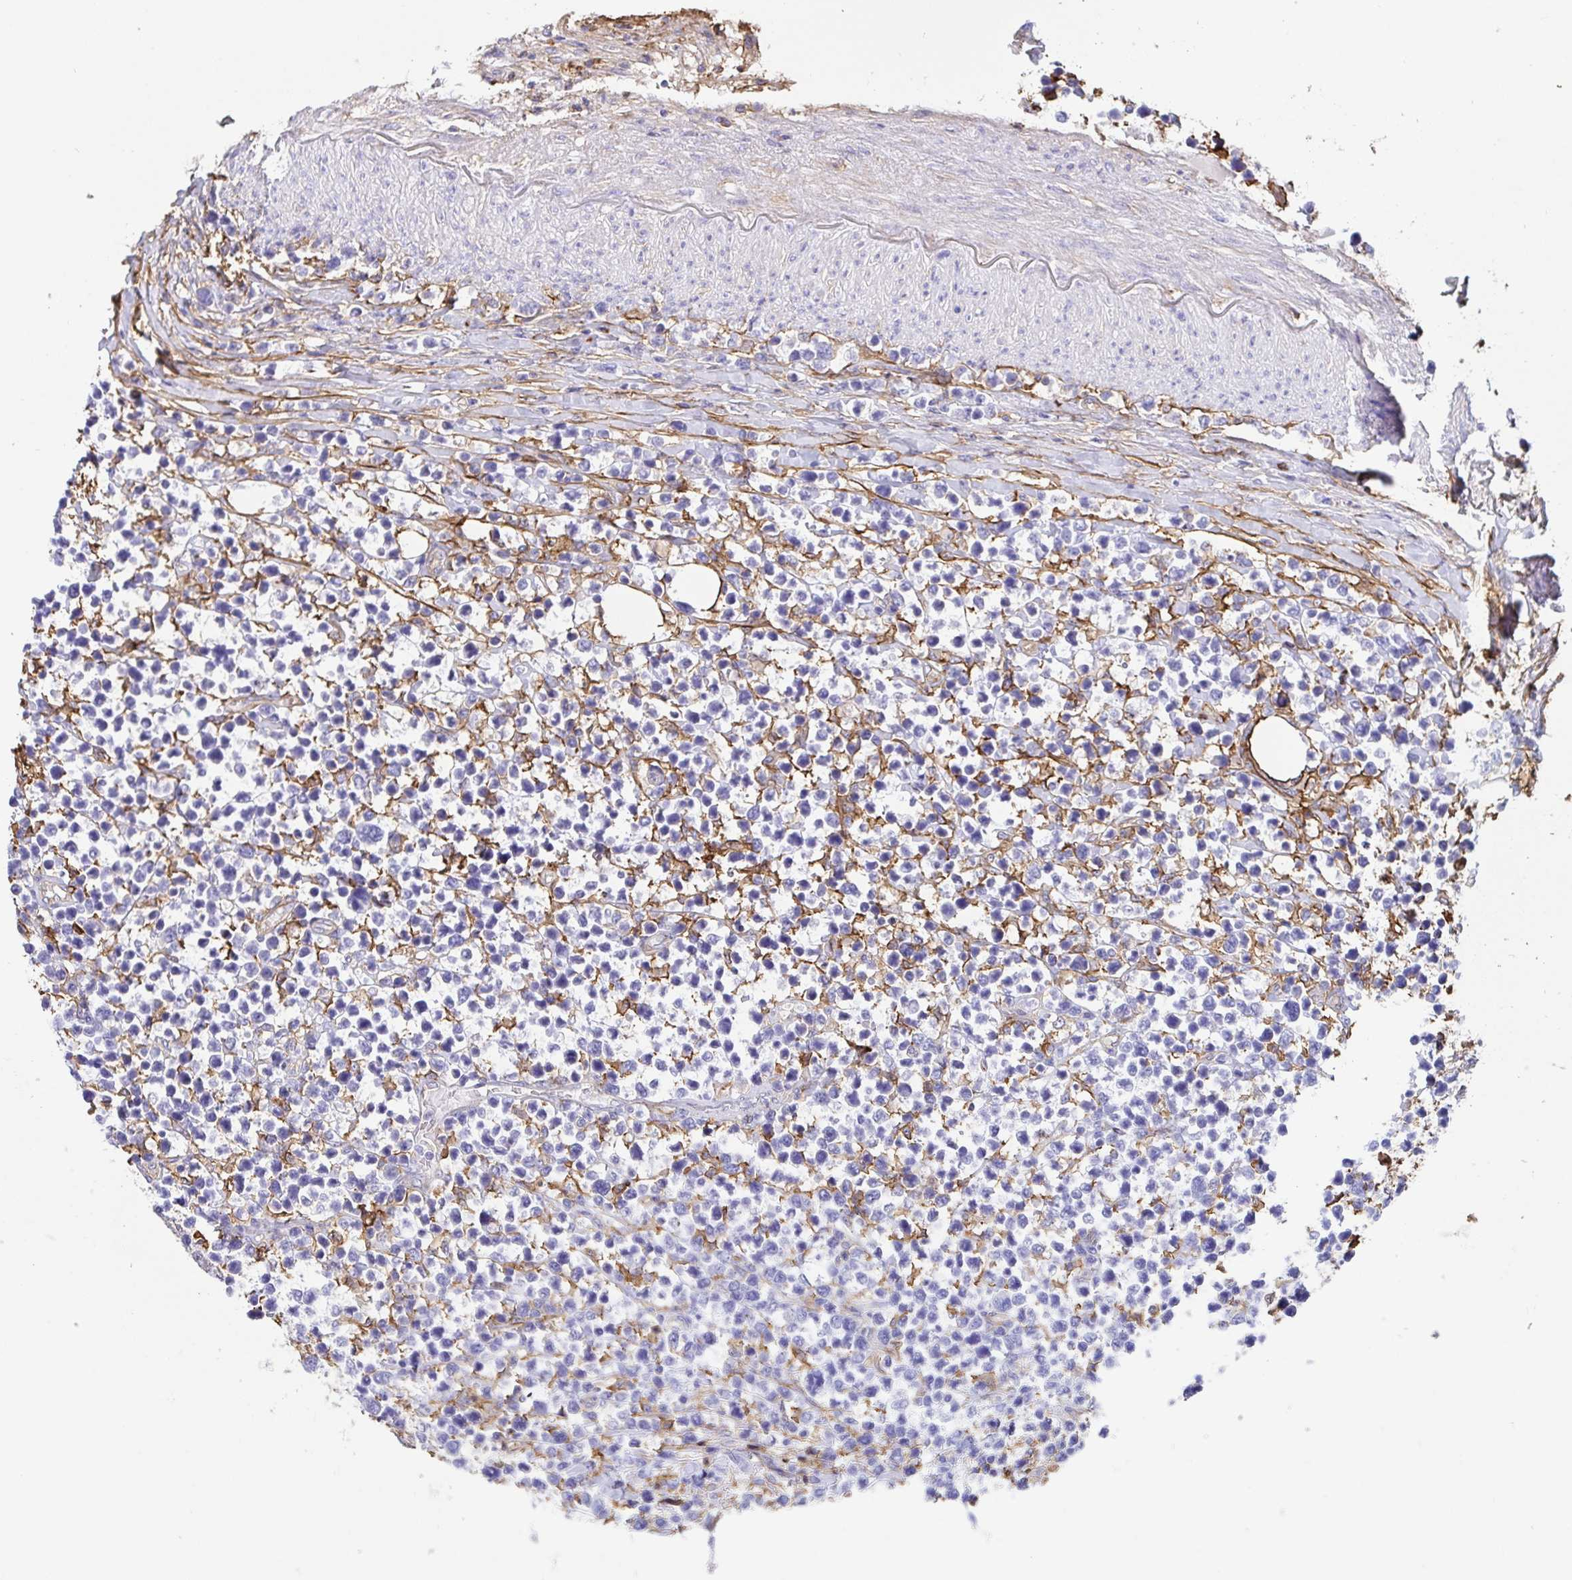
{"staining": {"intensity": "negative", "quantity": "none", "location": "none"}, "tissue": "lymphoma", "cell_type": "Tumor cells", "image_type": "cancer", "snomed": [{"axis": "morphology", "description": "Malignant lymphoma, non-Hodgkin's type, High grade"}, {"axis": "topography", "description": "Soft tissue"}], "caption": "Human malignant lymphoma, non-Hodgkin's type (high-grade) stained for a protein using IHC shows no positivity in tumor cells.", "gene": "ANXA2", "patient": {"sex": "female", "age": 56}}